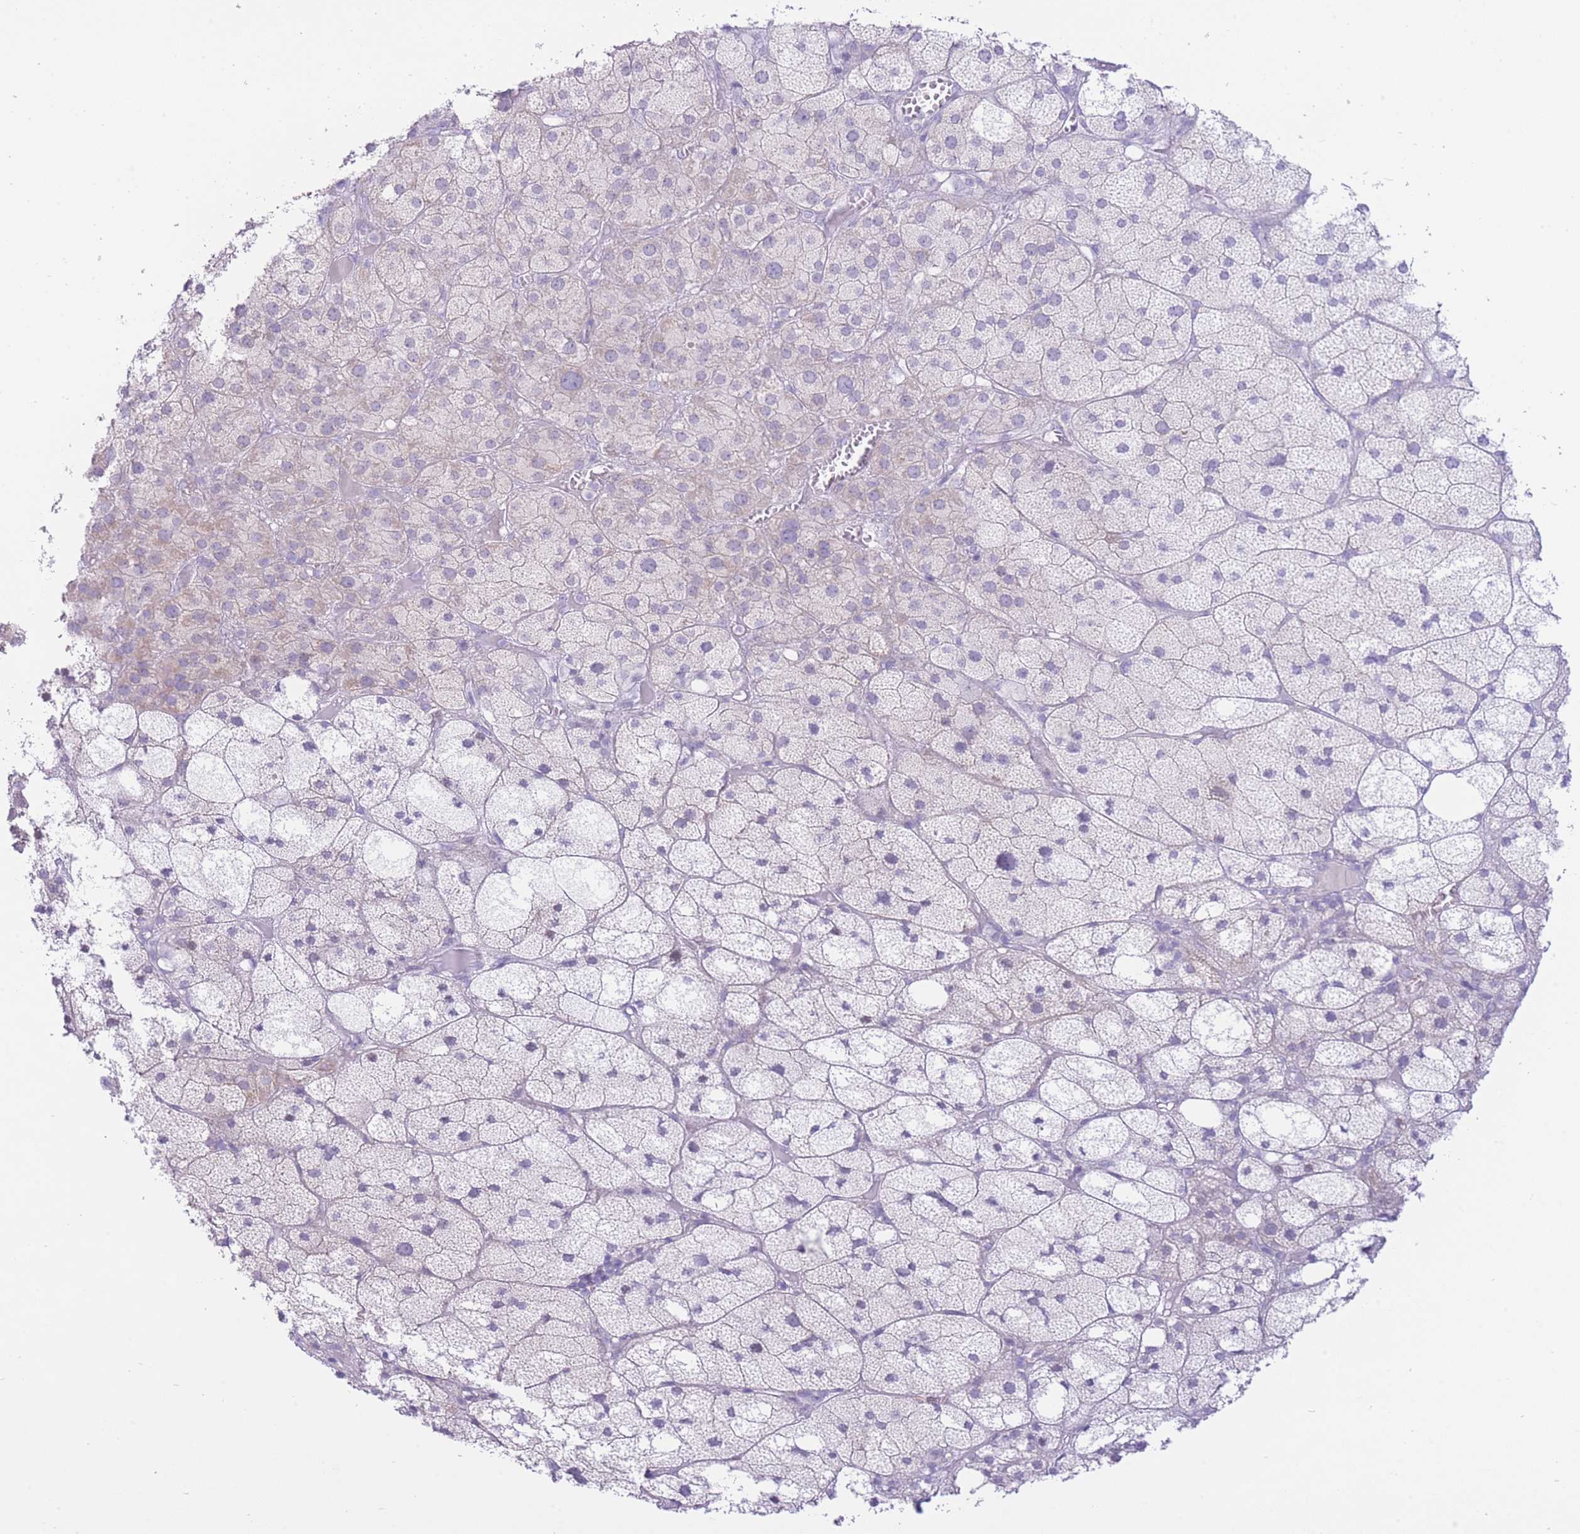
{"staining": {"intensity": "negative", "quantity": "none", "location": "none"}, "tissue": "adrenal gland", "cell_type": "Glandular cells", "image_type": "normal", "snomed": [{"axis": "morphology", "description": "Normal tissue, NOS"}, {"axis": "topography", "description": "Adrenal gland"}], "caption": "High magnification brightfield microscopy of normal adrenal gland stained with DAB (3,3'-diaminobenzidine) (brown) and counterstained with hematoxylin (blue): glandular cells show no significant staining. The staining was performed using DAB (3,3'-diaminobenzidine) to visualize the protein expression in brown, while the nuclei were stained in blue with hematoxylin (Magnification: 20x).", "gene": "ZNF212", "patient": {"sex": "female", "age": 61}}